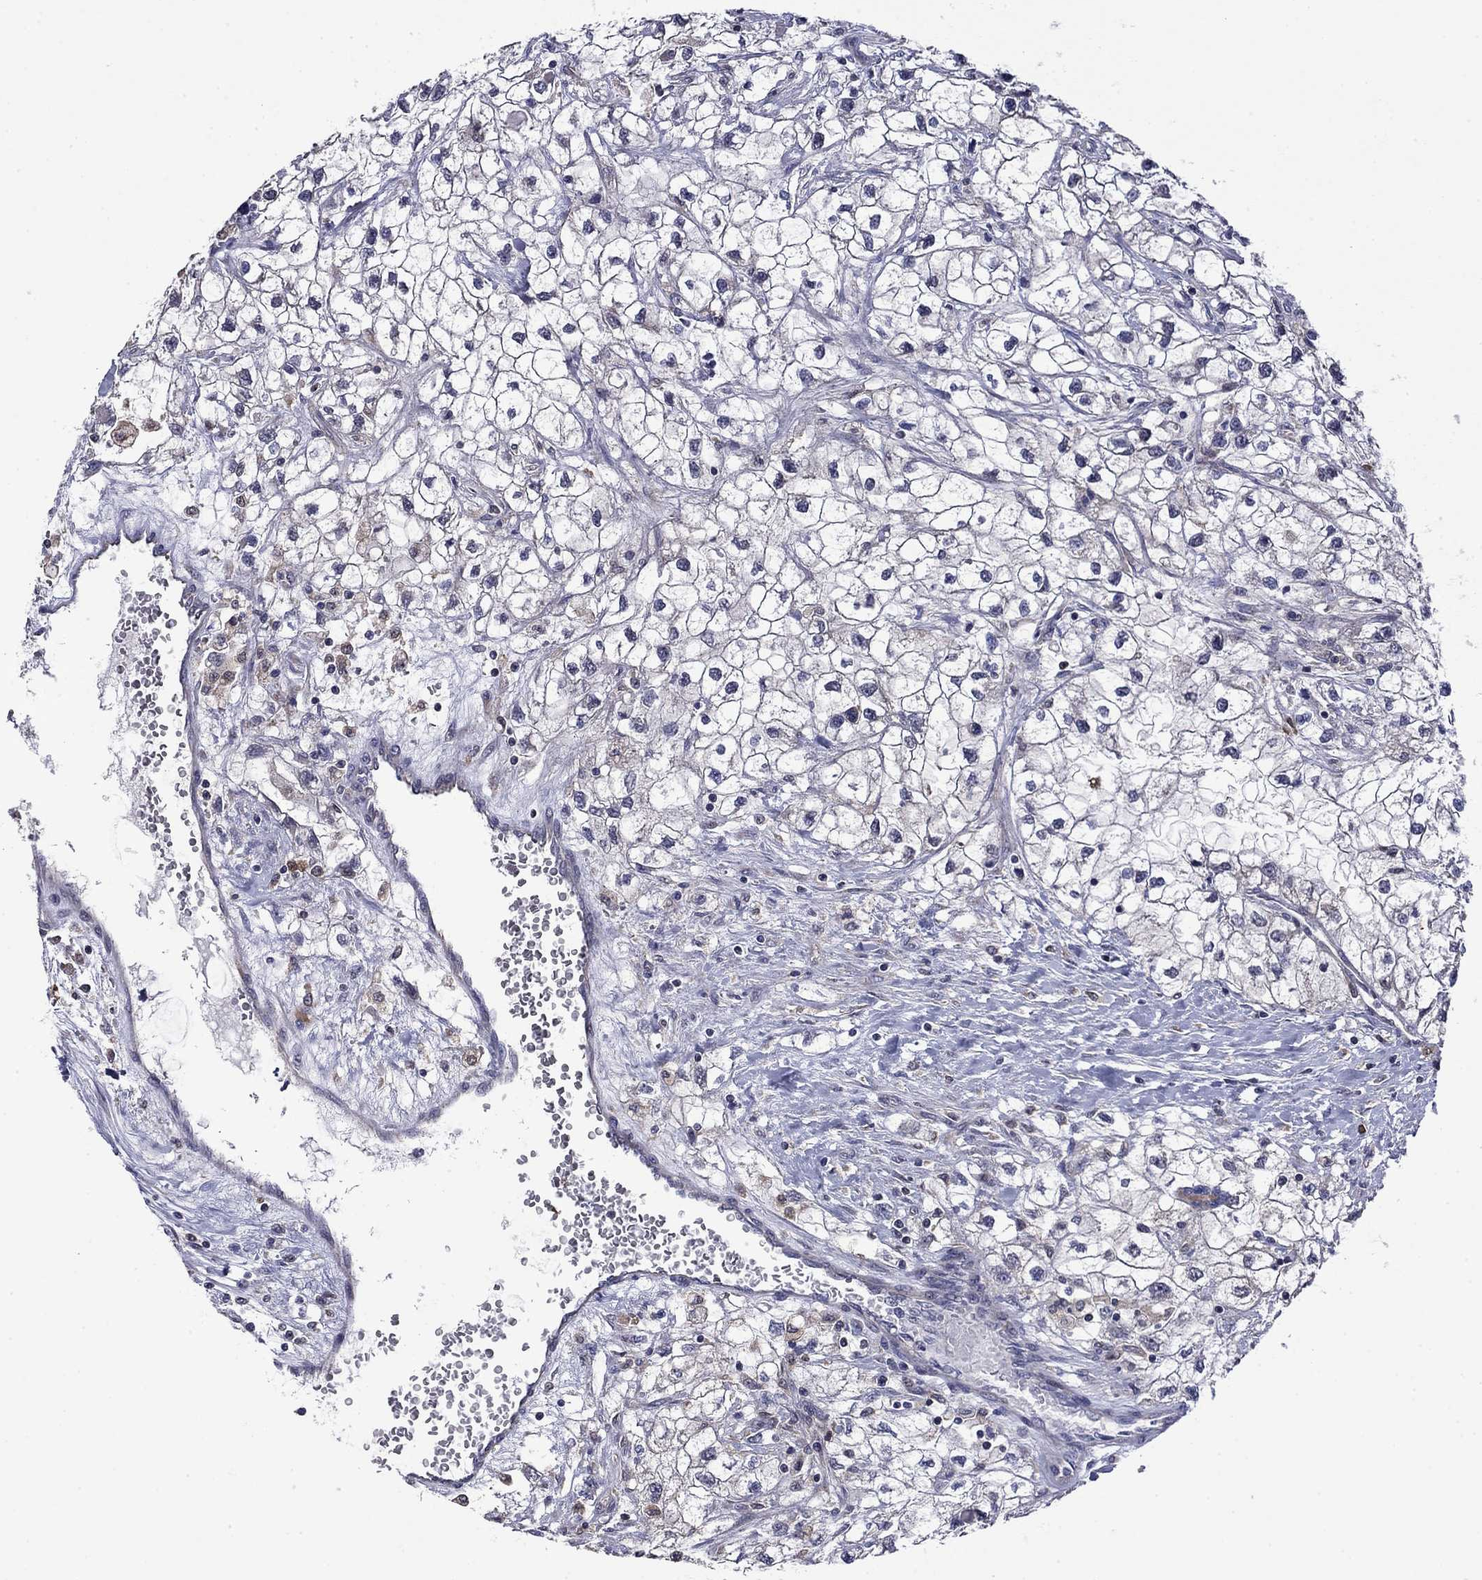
{"staining": {"intensity": "negative", "quantity": "none", "location": "none"}, "tissue": "renal cancer", "cell_type": "Tumor cells", "image_type": "cancer", "snomed": [{"axis": "morphology", "description": "Adenocarcinoma, NOS"}, {"axis": "topography", "description": "Kidney"}], "caption": "High power microscopy histopathology image of an IHC histopathology image of renal adenocarcinoma, revealing no significant positivity in tumor cells.", "gene": "TPMT", "patient": {"sex": "male", "age": 59}}